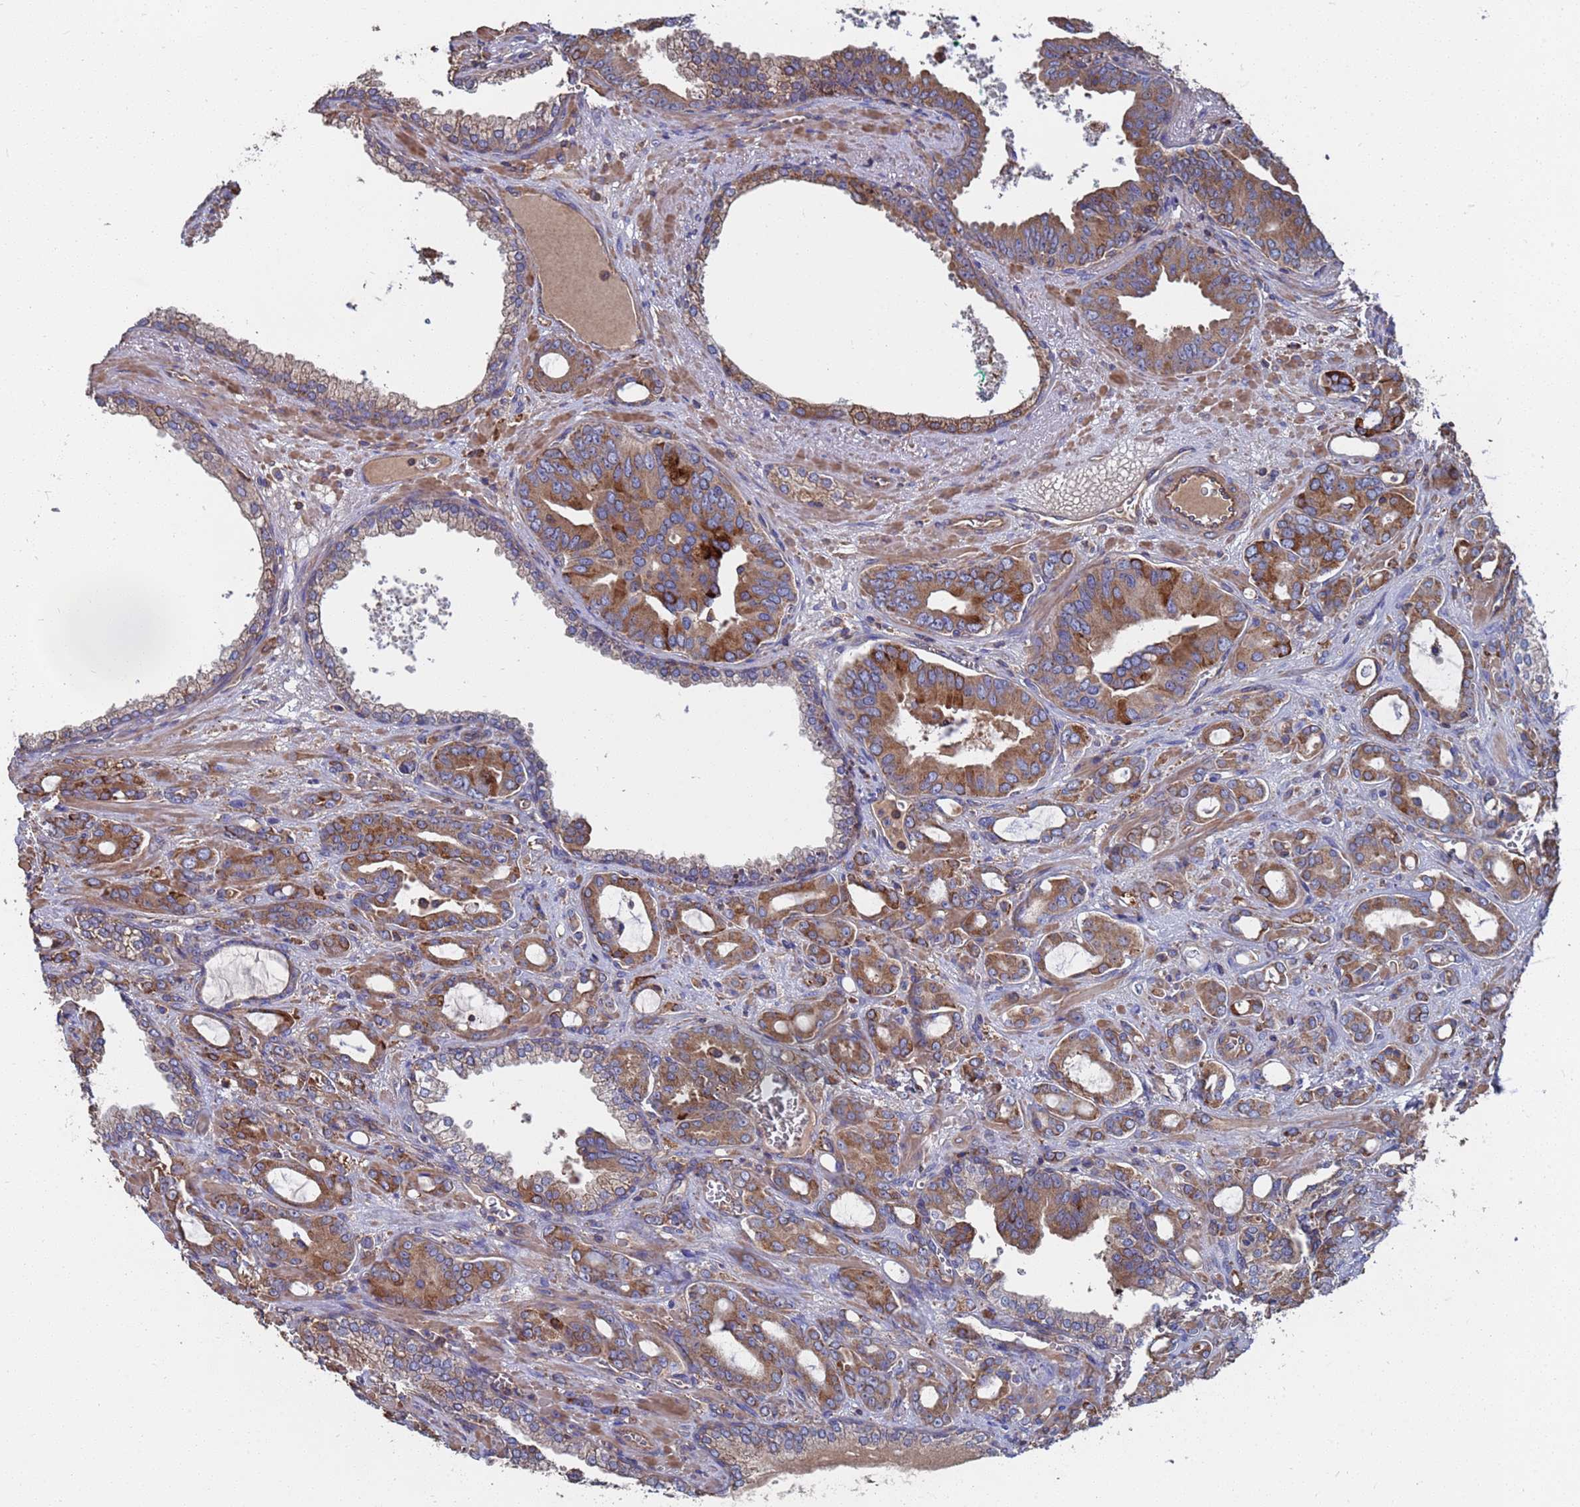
{"staining": {"intensity": "moderate", "quantity": ">75%", "location": "cytoplasmic/membranous"}, "tissue": "prostate cancer", "cell_type": "Tumor cells", "image_type": "cancer", "snomed": [{"axis": "morphology", "description": "Adenocarcinoma, High grade"}, {"axis": "topography", "description": "Prostate"}], "caption": "Protein staining of prostate cancer tissue shows moderate cytoplasmic/membranous positivity in approximately >75% of tumor cells.", "gene": "PYCR1", "patient": {"sex": "male", "age": 72}}